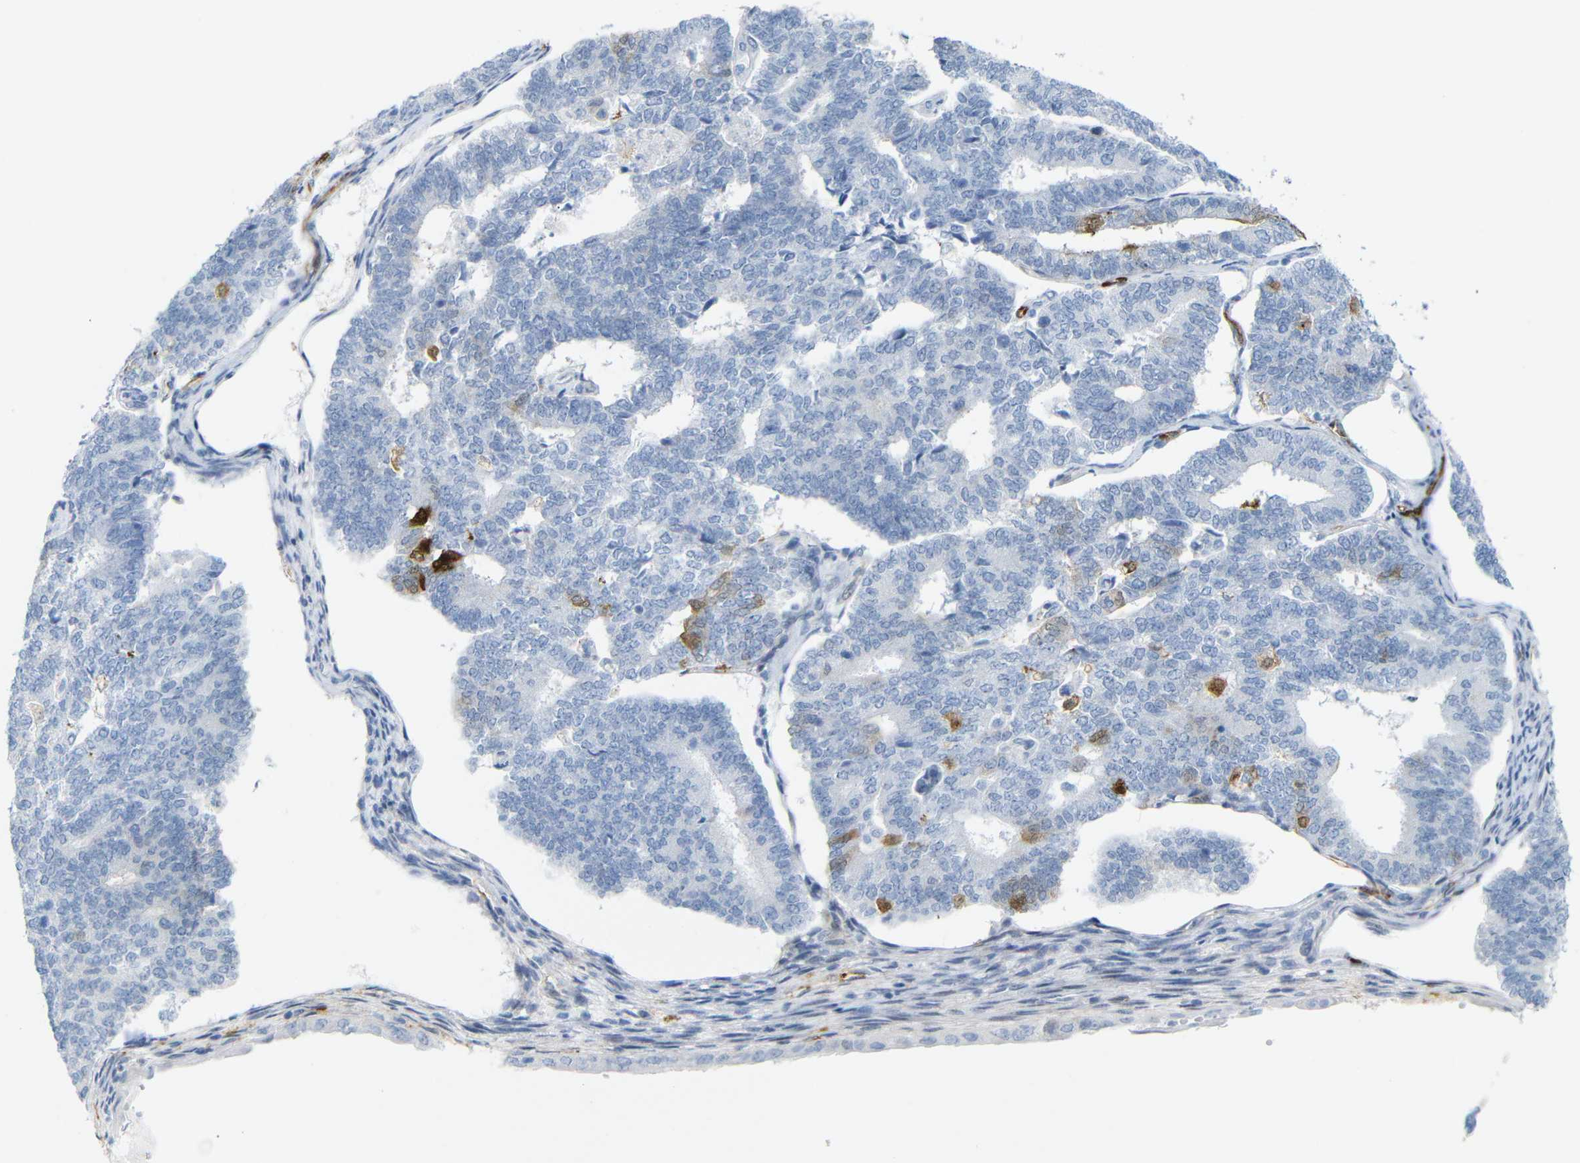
{"staining": {"intensity": "moderate", "quantity": "<25%", "location": "cytoplasmic/membranous"}, "tissue": "endometrial cancer", "cell_type": "Tumor cells", "image_type": "cancer", "snomed": [{"axis": "morphology", "description": "Adenocarcinoma, NOS"}, {"axis": "topography", "description": "Endometrium"}], "caption": "Immunohistochemistry of endometrial cancer (adenocarcinoma) shows low levels of moderate cytoplasmic/membranous positivity in about <25% of tumor cells.", "gene": "MT1A", "patient": {"sex": "female", "age": 70}}